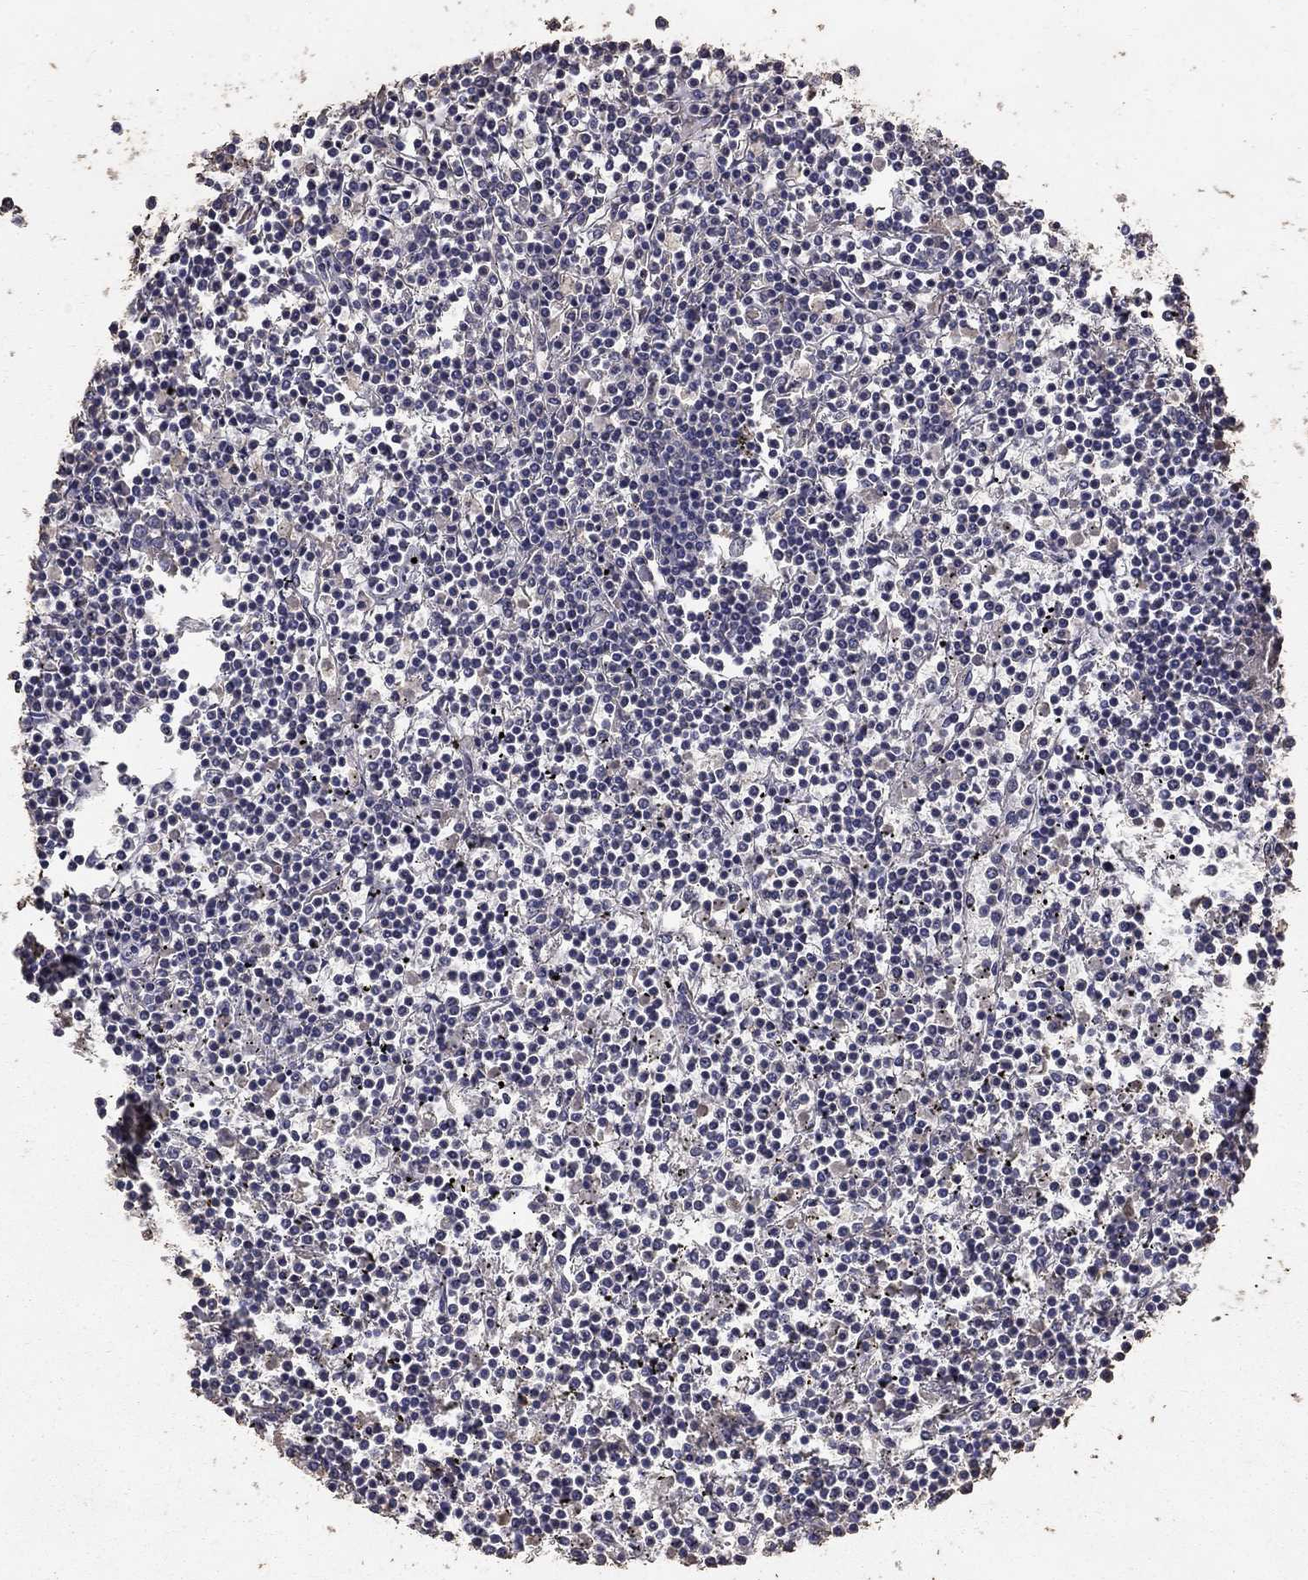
{"staining": {"intensity": "negative", "quantity": "none", "location": "none"}, "tissue": "lymphoma", "cell_type": "Tumor cells", "image_type": "cancer", "snomed": [{"axis": "morphology", "description": "Malignant lymphoma, non-Hodgkin's type, Low grade"}, {"axis": "topography", "description": "Spleen"}], "caption": "Tumor cells are negative for protein expression in human low-grade malignant lymphoma, non-Hodgkin's type.", "gene": "MPP2", "patient": {"sex": "female", "age": 19}}